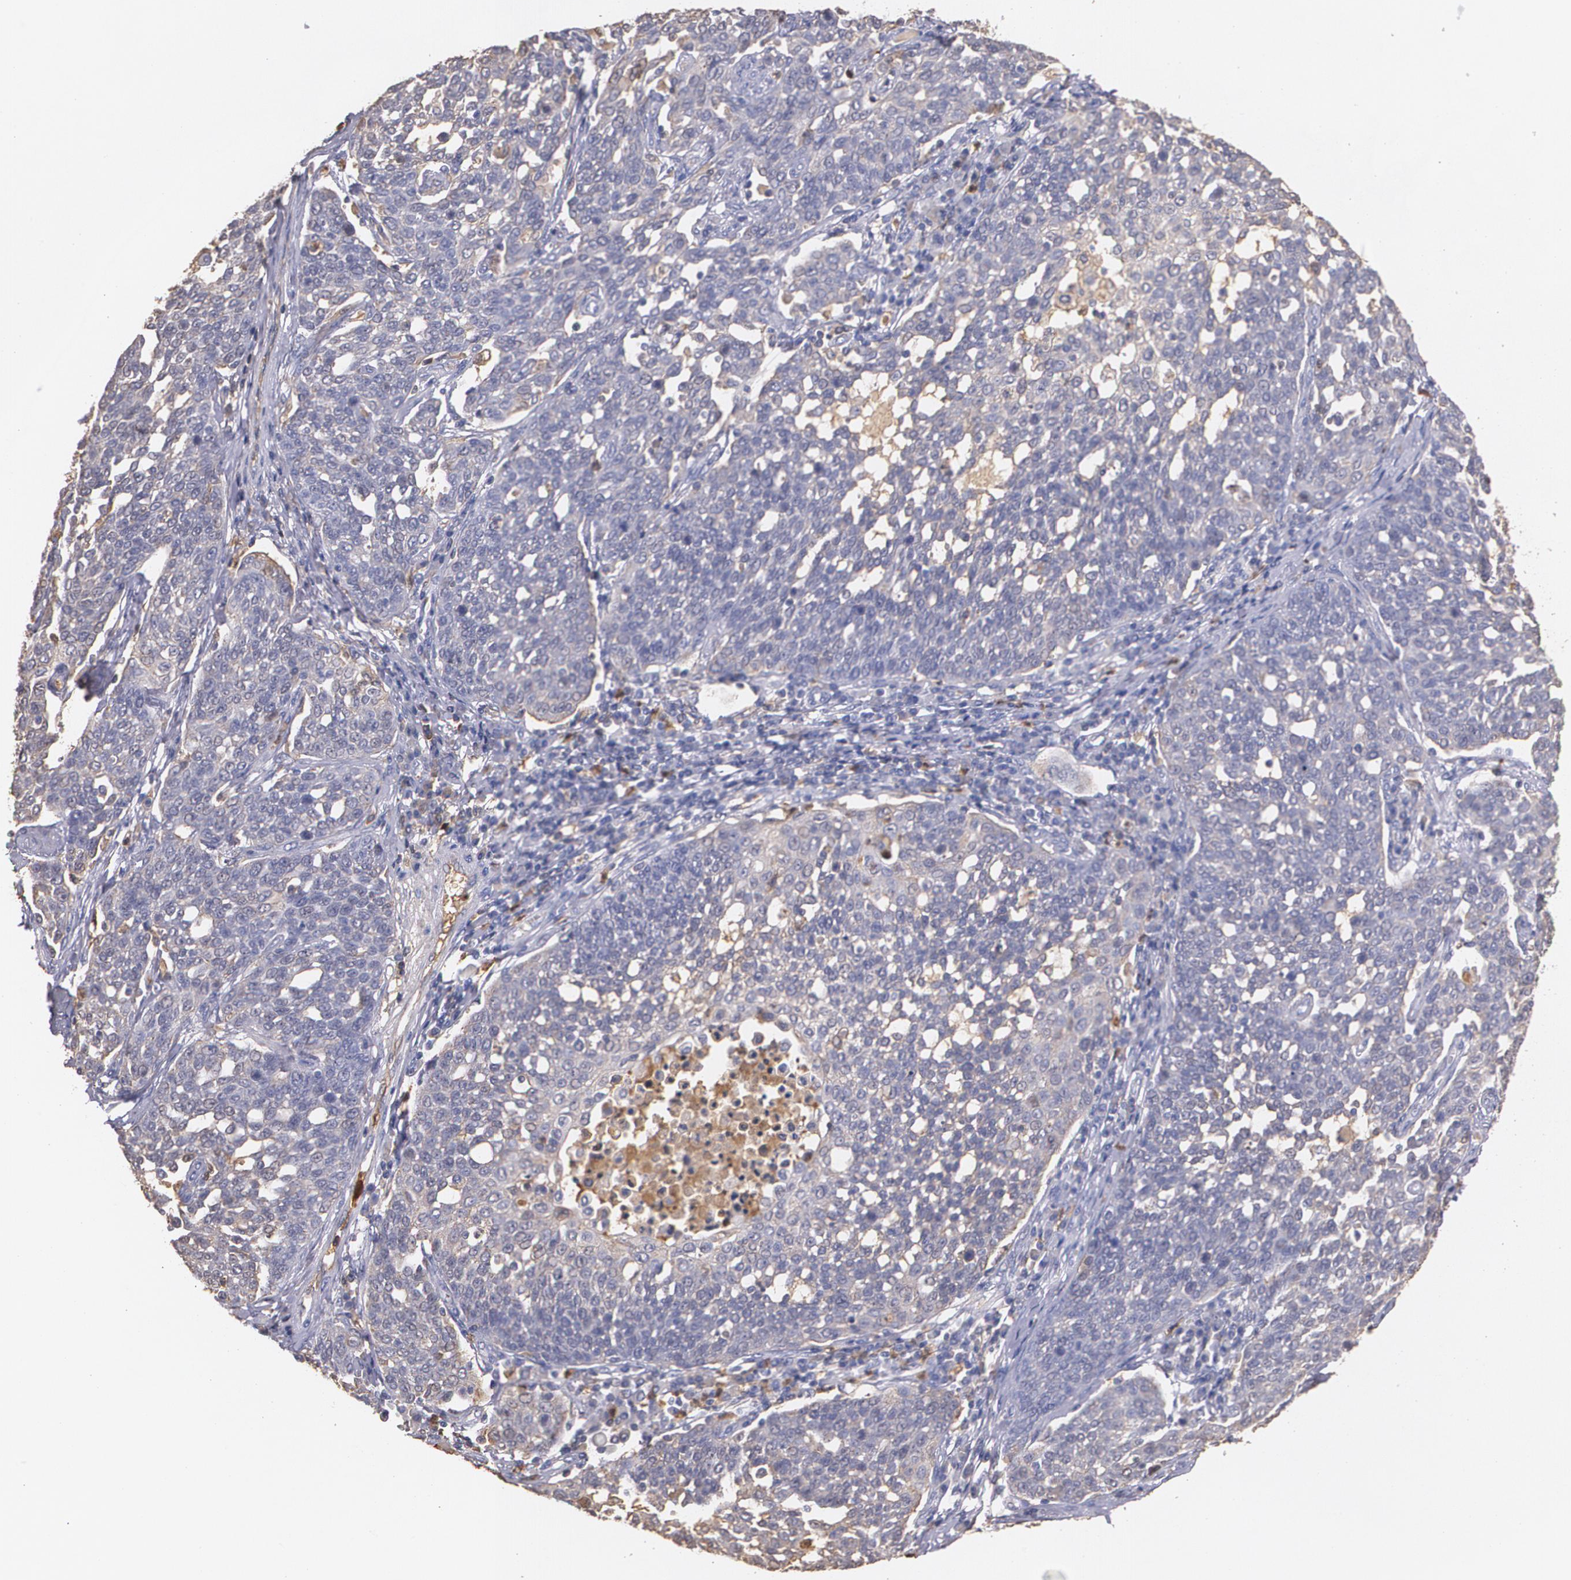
{"staining": {"intensity": "weak", "quantity": "25%-75%", "location": "cytoplasmic/membranous"}, "tissue": "cervical cancer", "cell_type": "Tumor cells", "image_type": "cancer", "snomed": [{"axis": "morphology", "description": "Squamous cell carcinoma, NOS"}, {"axis": "topography", "description": "Cervix"}], "caption": "Tumor cells demonstrate weak cytoplasmic/membranous staining in about 25%-75% of cells in cervical cancer (squamous cell carcinoma).", "gene": "PTS", "patient": {"sex": "female", "age": 34}}